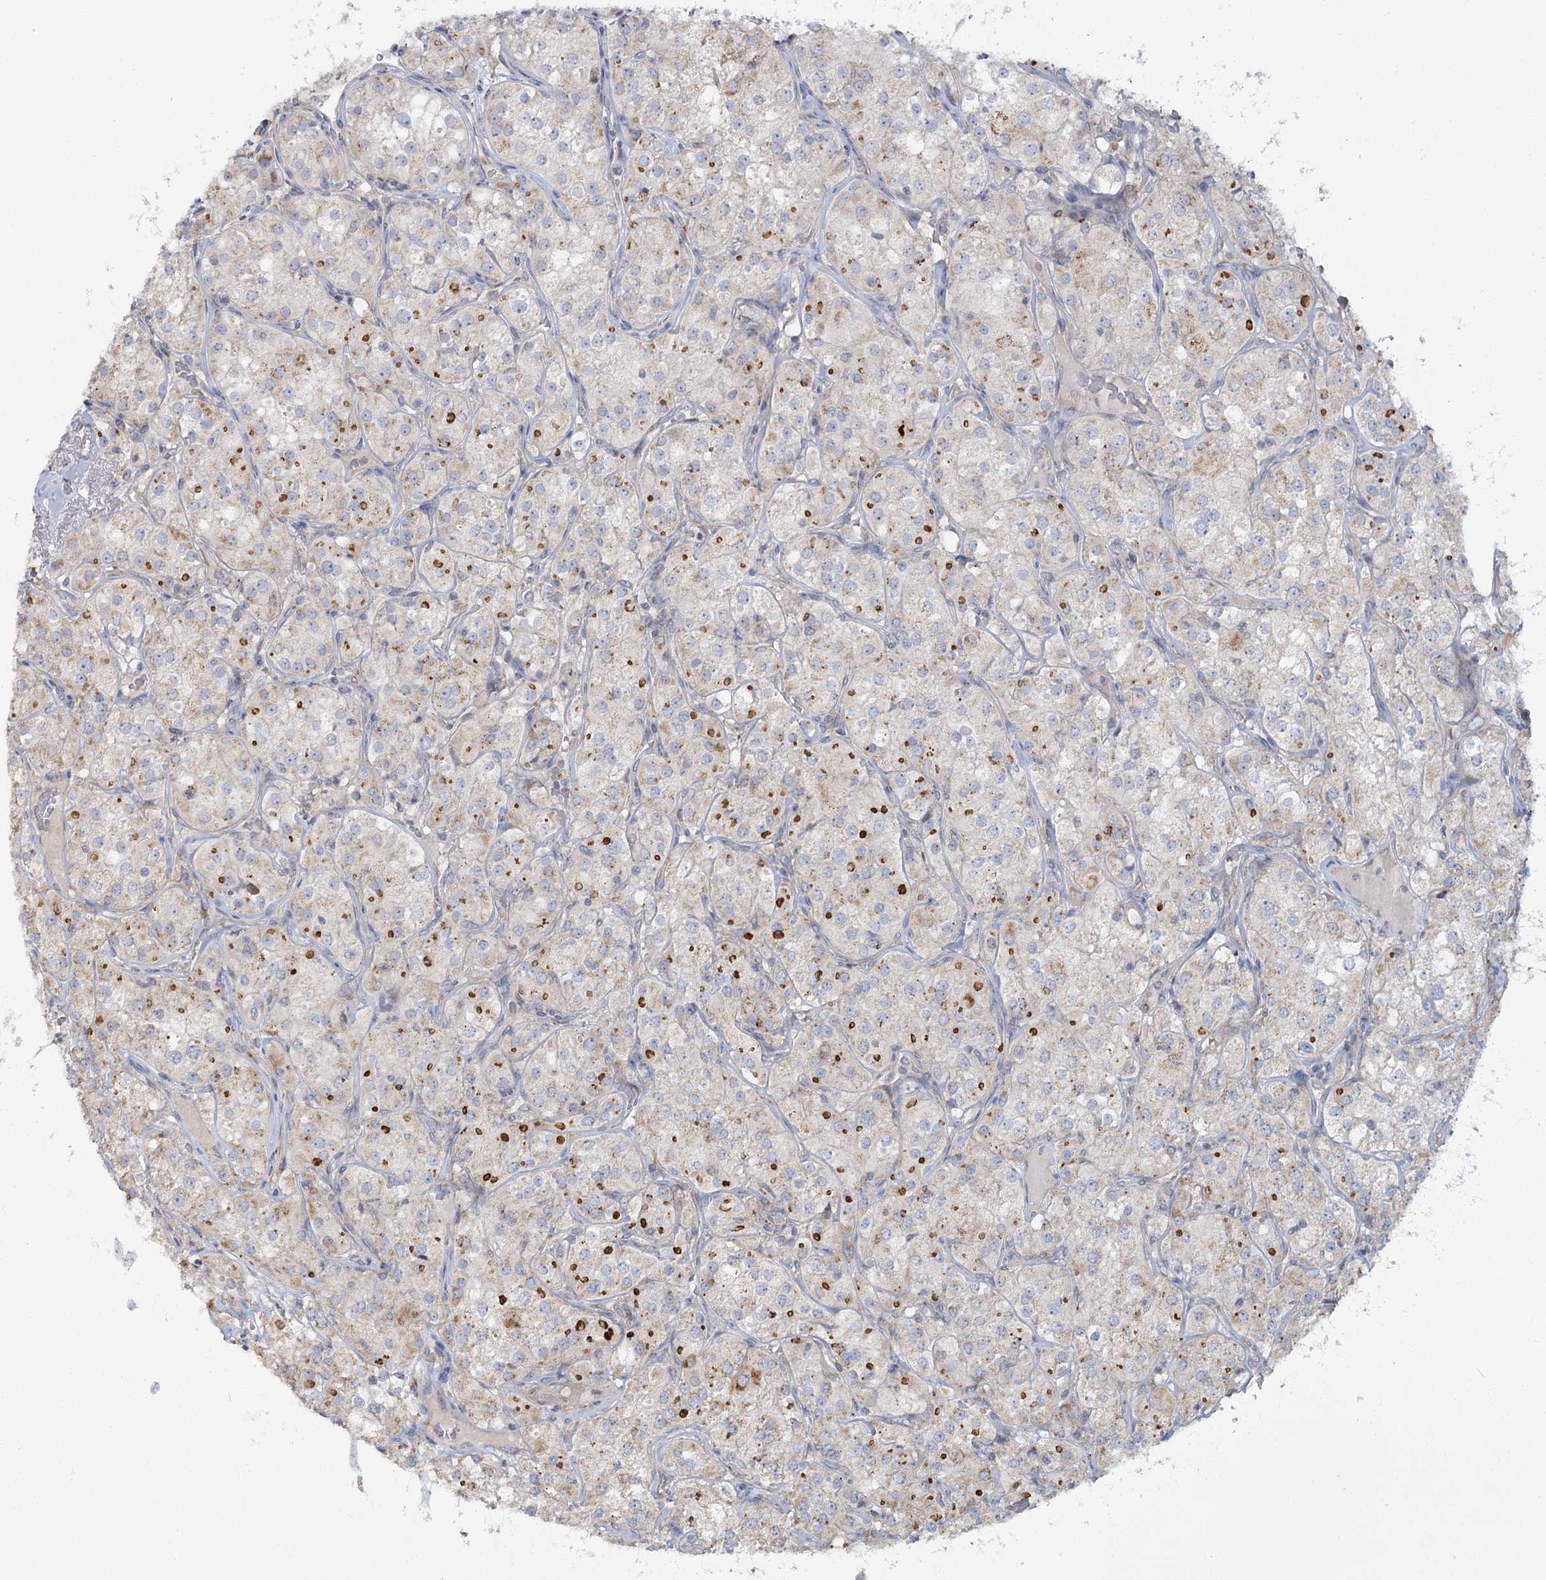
{"staining": {"intensity": "moderate", "quantity": "<25%", "location": "cytoplasmic/membranous"}, "tissue": "renal cancer", "cell_type": "Tumor cells", "image_type": "cancer", "snomed": [{"axis": "morphology", "description": "Adenocarcinoma, NOS"}, {"axis": "topography", "description": "Kidney"}], "caption": "Immunohistochemistry of renal cancer (adenocarcinoma) shows low levels of moderate cytoplasmic/membranous expression in approximately <25% of tumor cells.", "gene": "ACOX2", "patient": {"sex": "male", "age": 77}}